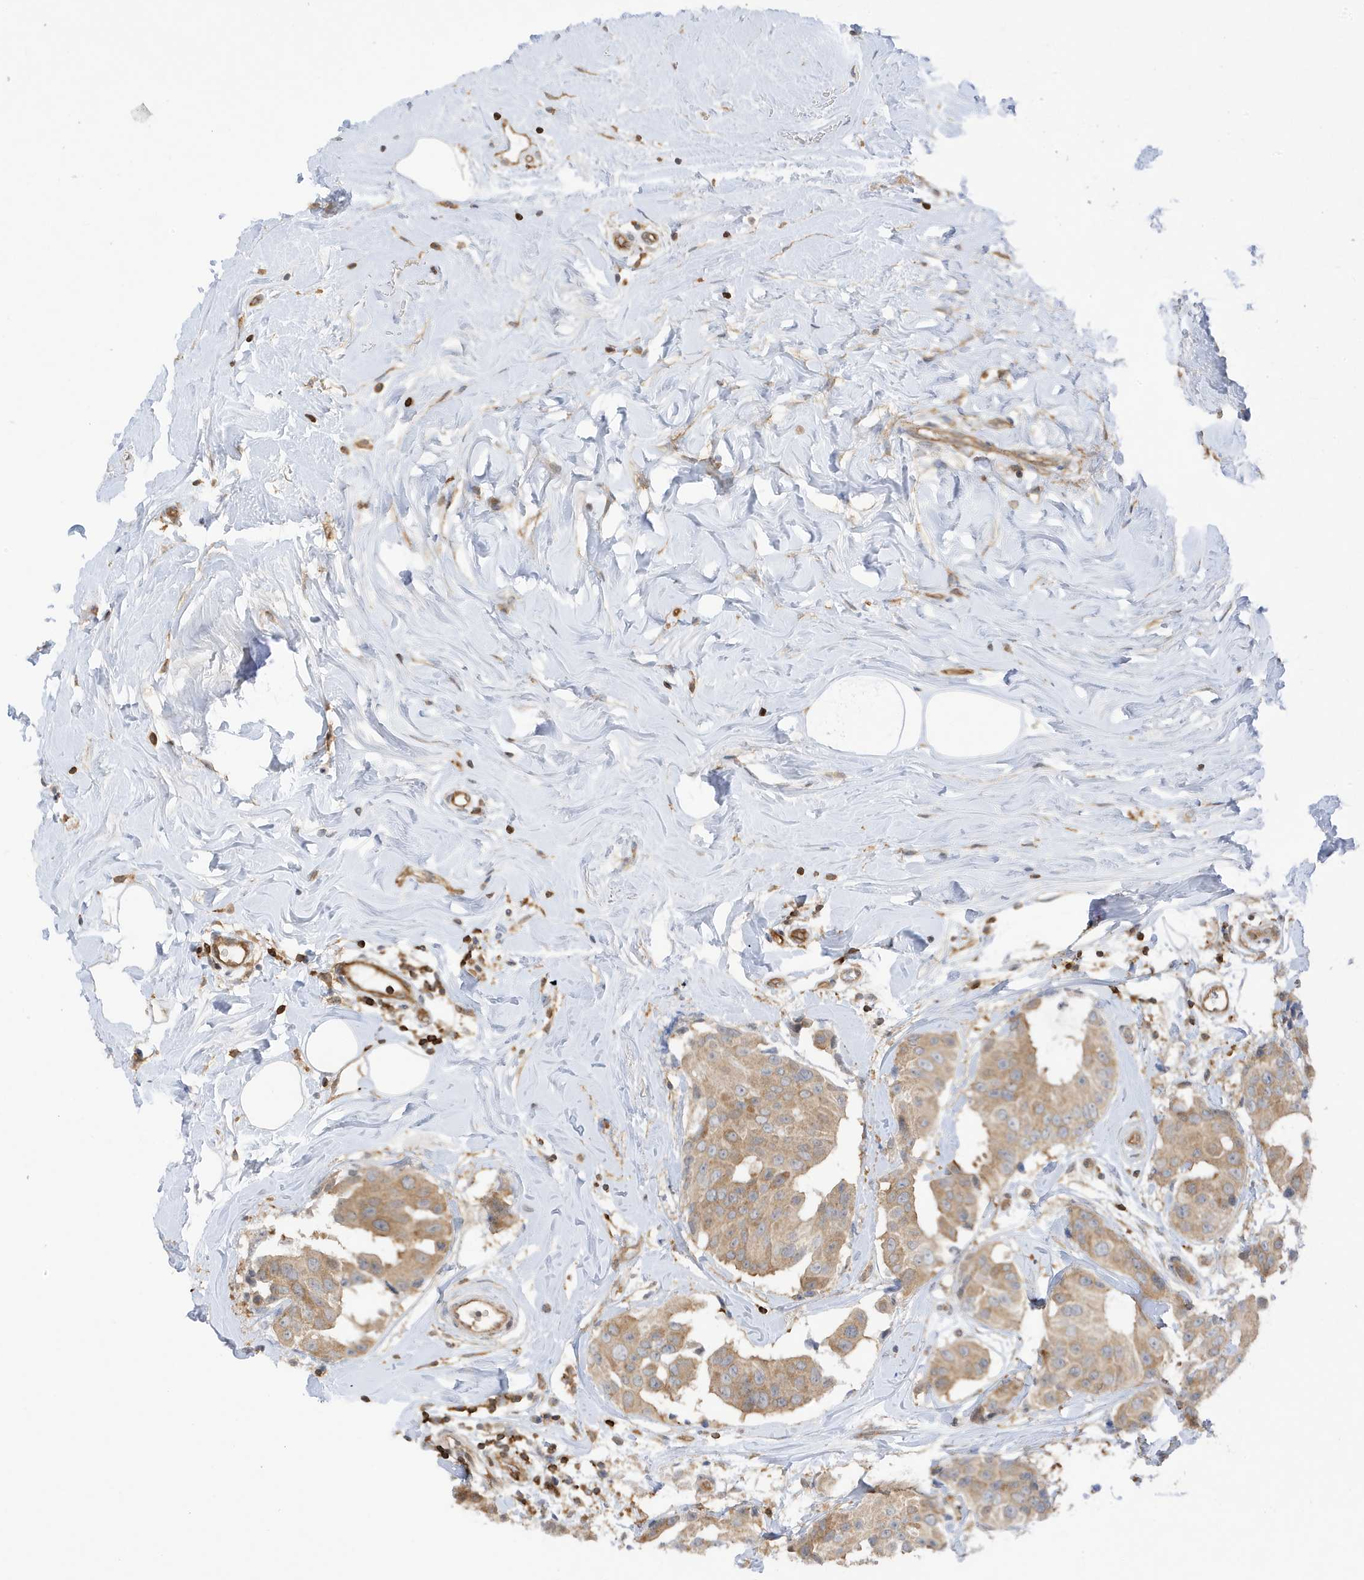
{"staining": {"intensity": "moderate", "quantity": ">75%", "location": "cytoplasmic/membranous"}, "tissue": "breast cancer", "cell_type": "Tumor cells", "image_type": "cancer", "snomed": [{"axis": "morphology", "description": "Normal tissue, NOS"}, {"axis": "morphology", "description": "Duct carcinoma"}, {"axis": "topography", "description": "Breast"}], "caption": "Breast intraductal carcinoma stained with DAB (3,3'-diaminobenzidine) immunohistochemistry displays medium levels of moderate cytoplasmic/membranous expression in approximately >75% of tumor cells.", "gene": "PHACTR2", "patient": {"sex": "female", "age": 39}}